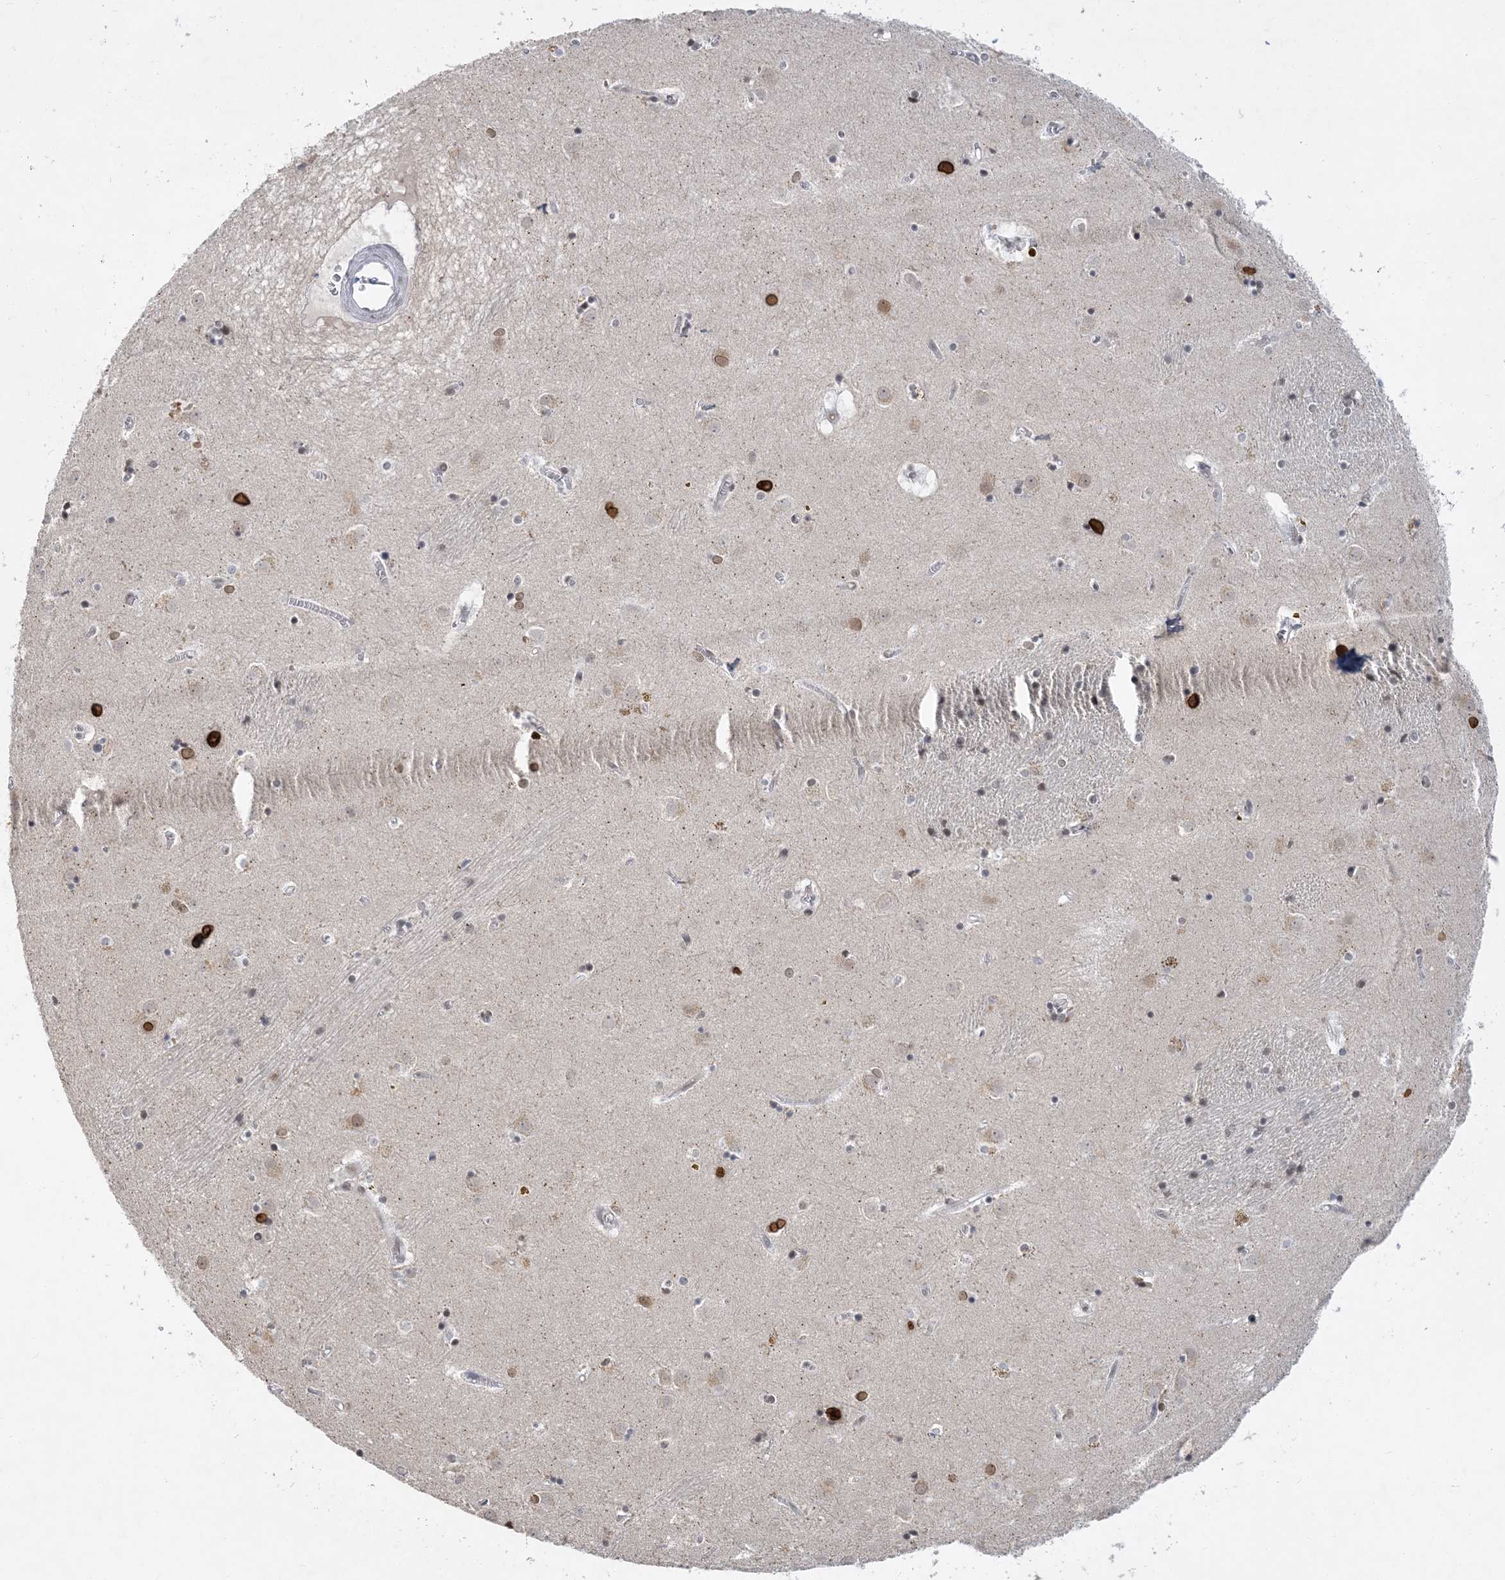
{"staining": {"intensity": "moderate", "quantity": "<25%", "location": "nuclear"}, "tissue": "caudate", "cell_type": "Glial cells", "image_type": "normal", "snomed": [{"axis": "morphology", "description": "Normal tissue, NOS"}, {"axis": "topography", "description": "Lateral ventricle wall"}], "caption": "Glial cells exhibit low levels of moderate nuclear staining in approximately <25% of cells in unremarkable caudate.", "gene": "KMT2D", "patient": {"sex": "male", "age": 70}}